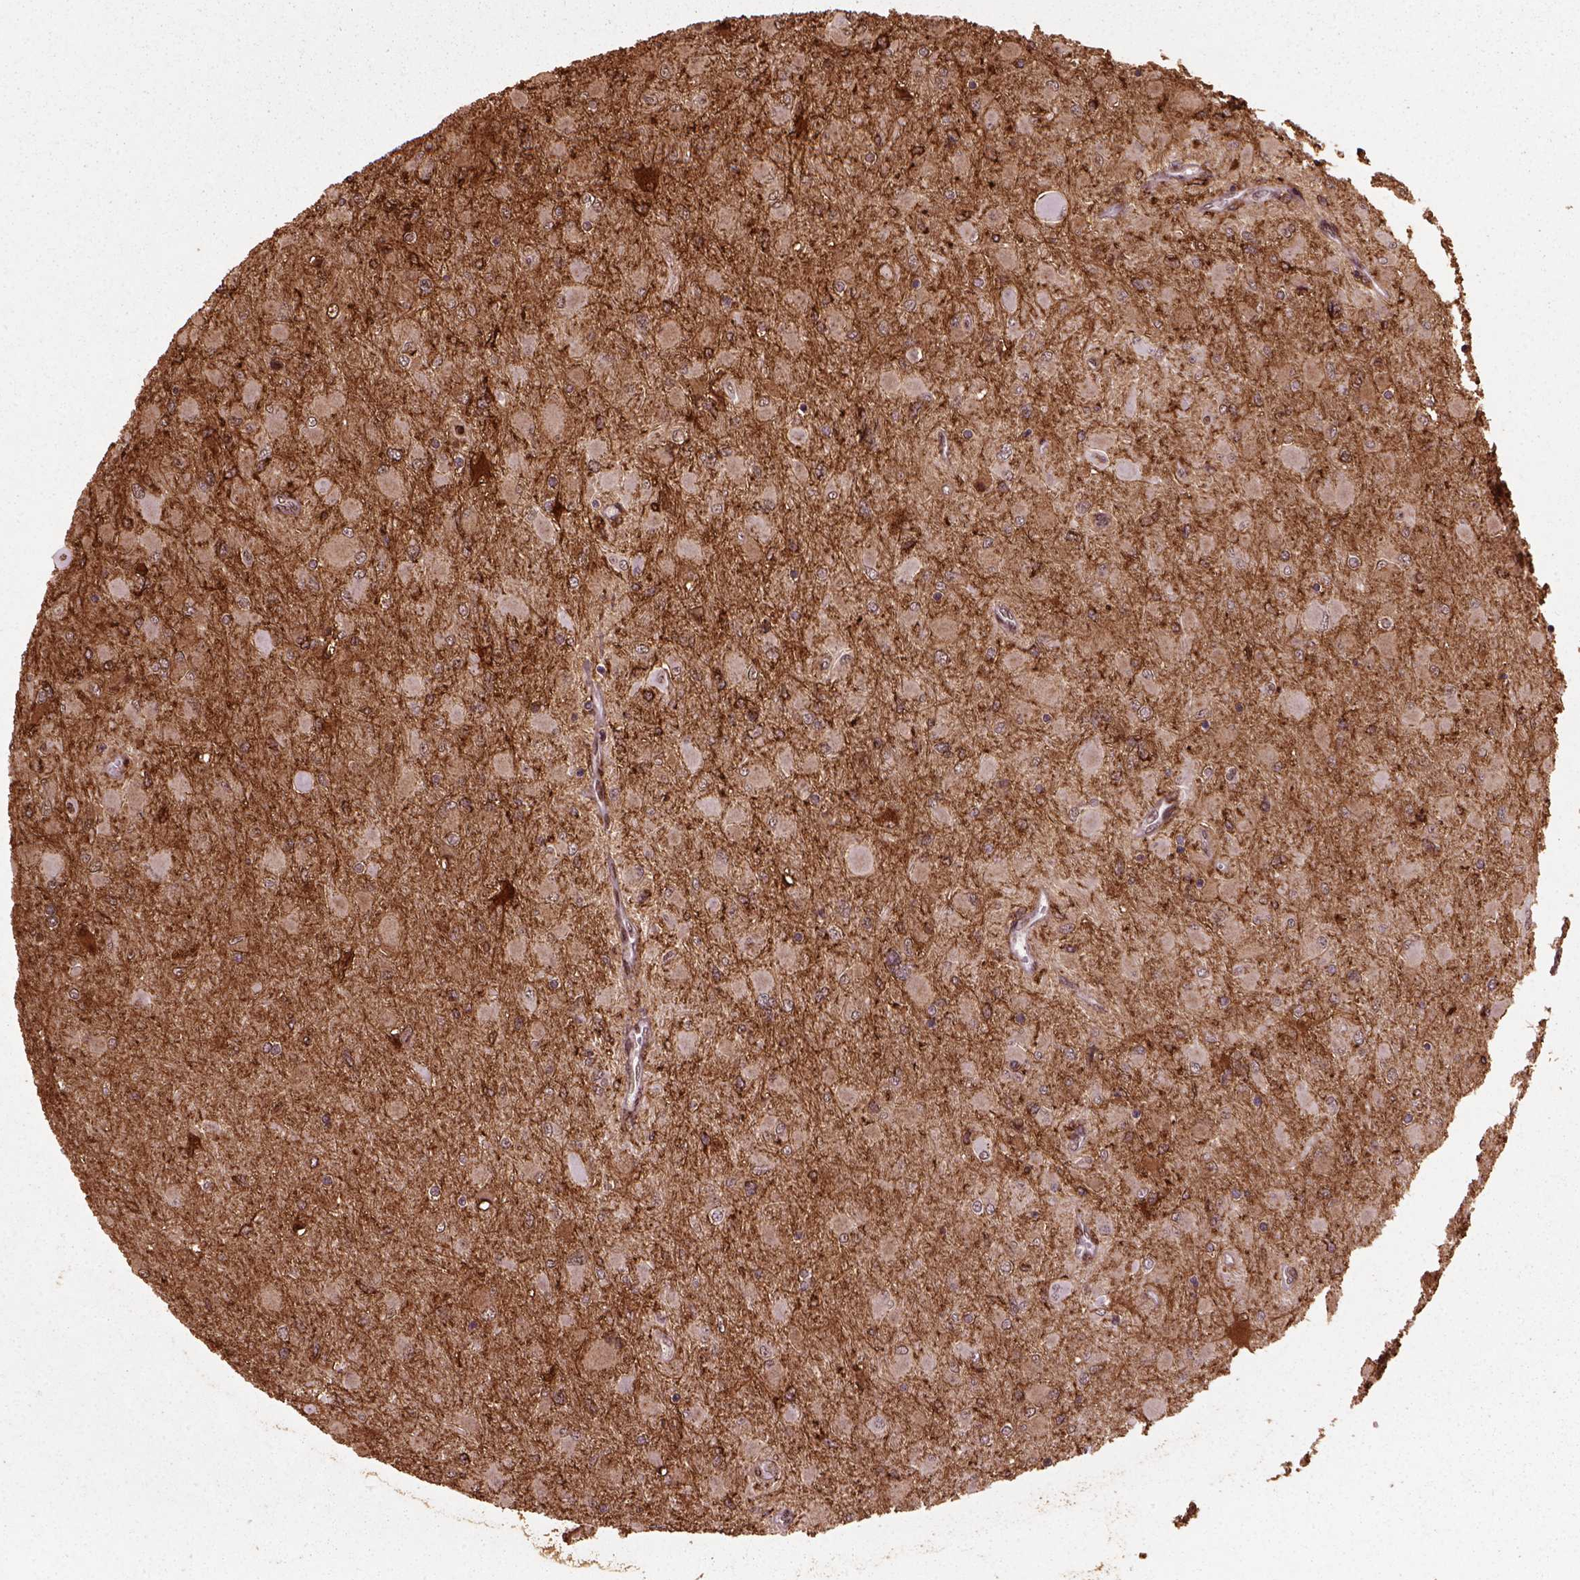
{"staining": {"intensity": "negative", "quantity": "none", "location": "none"}, "tissue": "glioma", "cell_type": "Tumor cells", "image_type": "cancer", "snomed": [{"axis": "morphology", "description": "Glioma, malignant, High grade"}, {"axis": "topography", "description": "Cerebral cortex"}], "caption": "Tumor cells show no significant protein expression in malignant glioma (high-grade).", "gene": "MARCKS", "patient": {"sex": "female", "age": 36}}